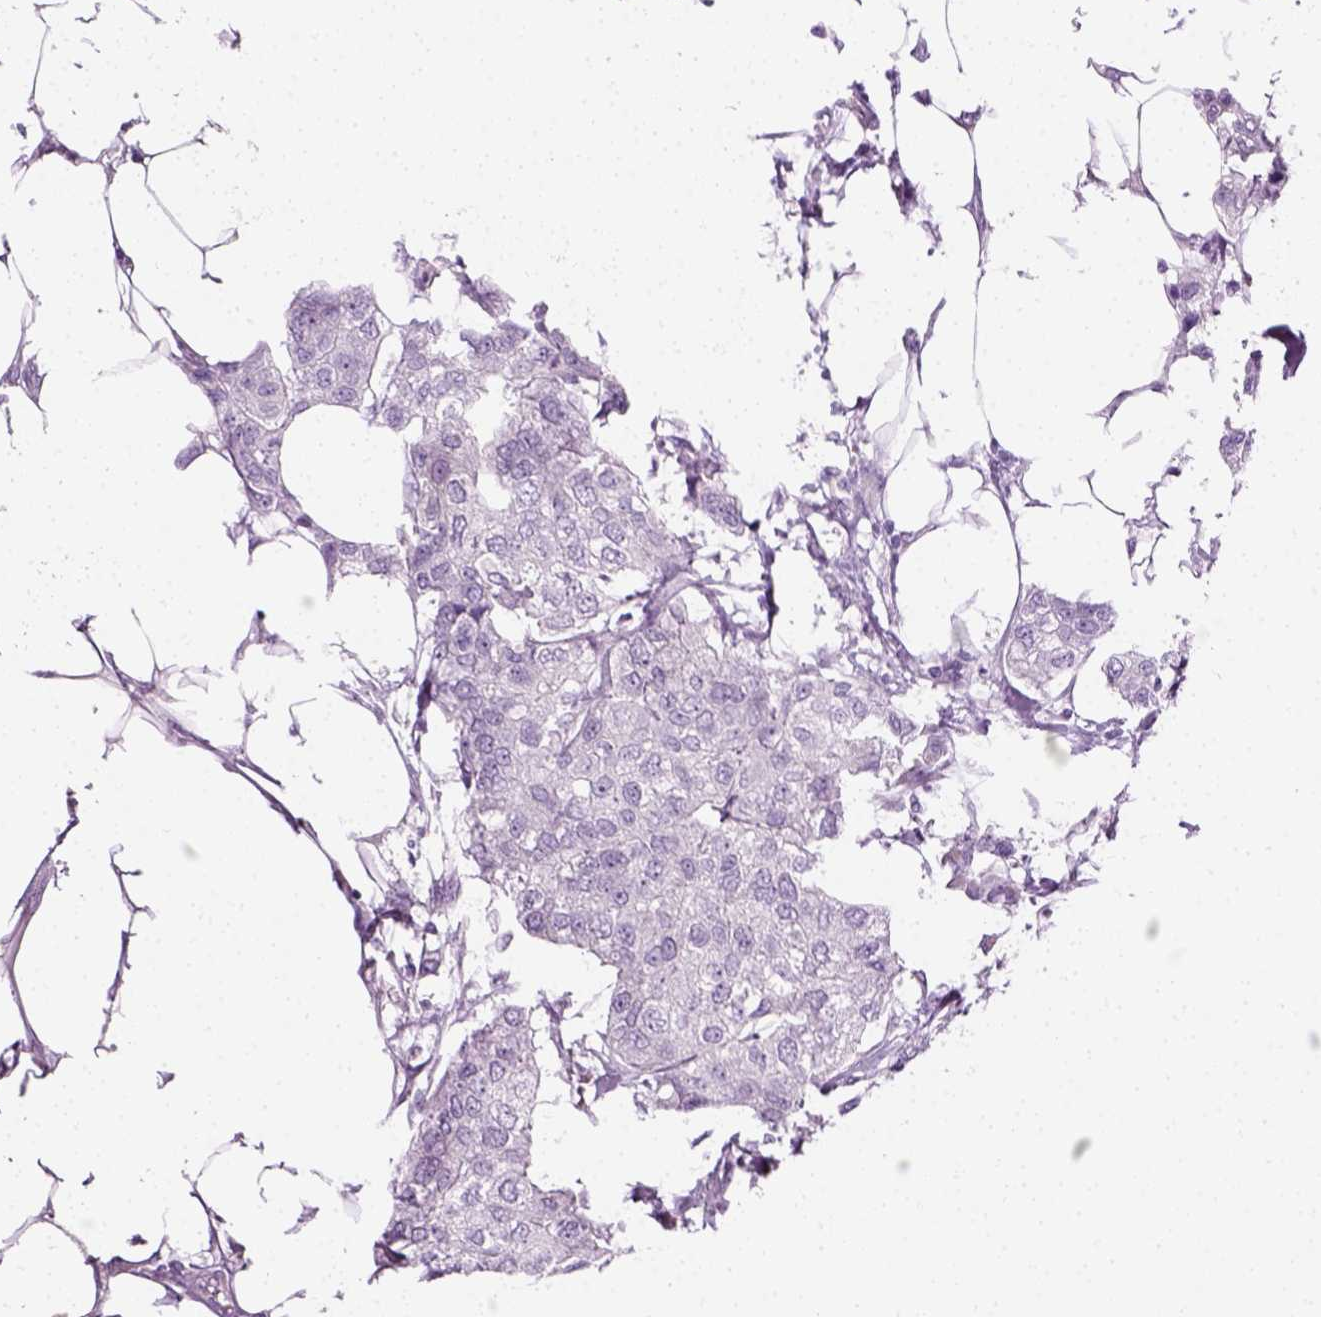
{"staining": {"intensity": "negative", "quantity": "none", "location": "none"}, "tissue": "breast cancer", "cell_type": "Tumor cells", "image_type": "cancer", "snomed": [{"axis": "morphology", "description": "Duct carcinoma"}, {"axis": "topography", "description": "Breast"}], "caption": "Immunohistochemical staining of human intraductal carcinoma (breast) shows no significant staining in tumor cells.", "gene": "CIBAR2", "patient": {"sex": "female", "age": 80}}